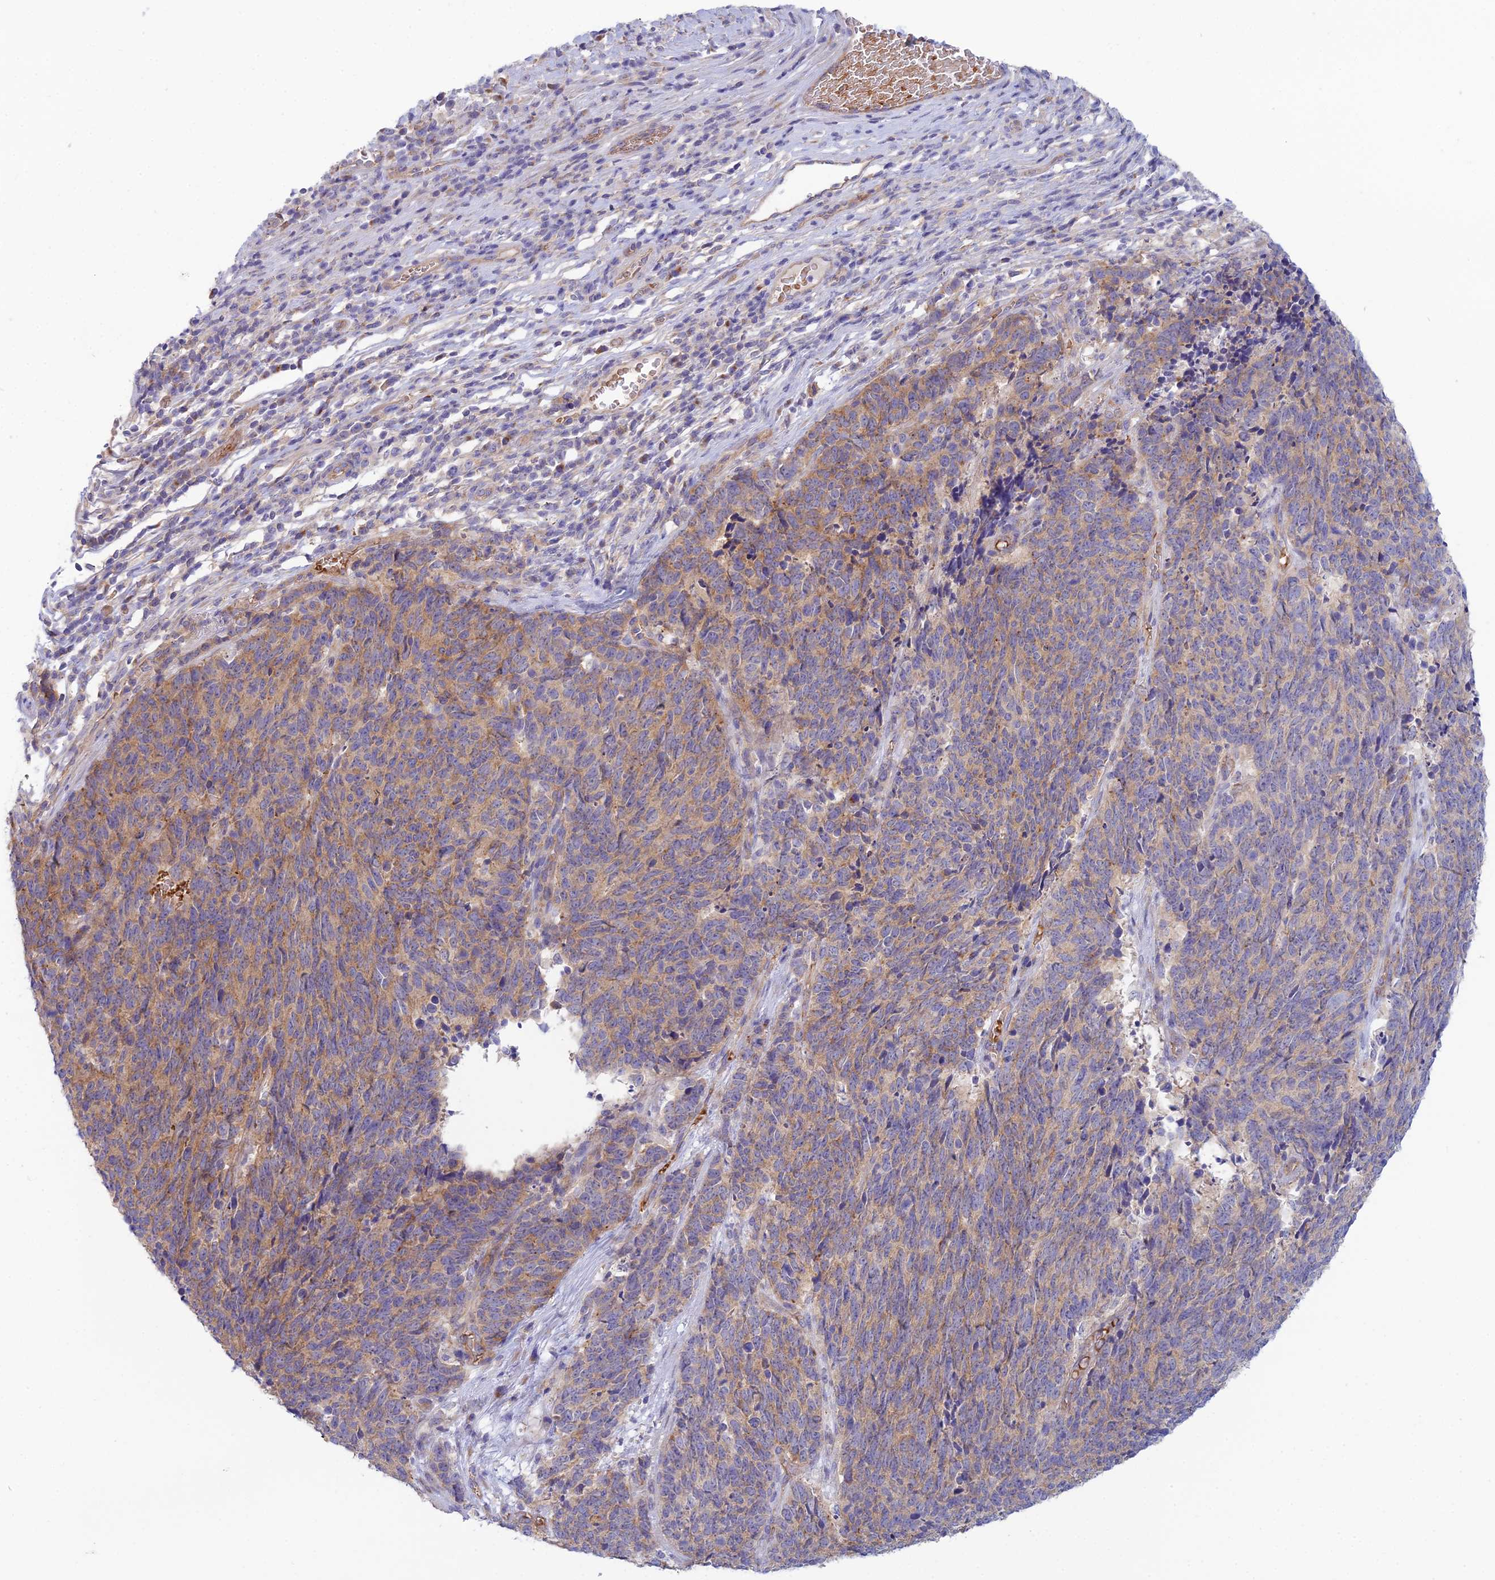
{"staining": {"intensity": "moderate", "quantity": "25%-75%", "location": "cytoplasmic/membranous"}, "tissue": "cervical cancer", "cell_type": "Tumor cells", "image_type": "cancer", "snomed": [{"axis": "morphology", "description": "Squamous cell carcinoma, NOS"}, {"axis": "topography", "description": "Cervix"}], "caption": "This photomicrograph exhibits immunohistochemistry (IHC) staining of human squamous cell carcinoma (cervical), with medium moderate cytoplasmic/membranous expression in about 25%-75% of tumor cells.", "gene": "ZNF564", "patient": {"sex": "female", "age": 29}}